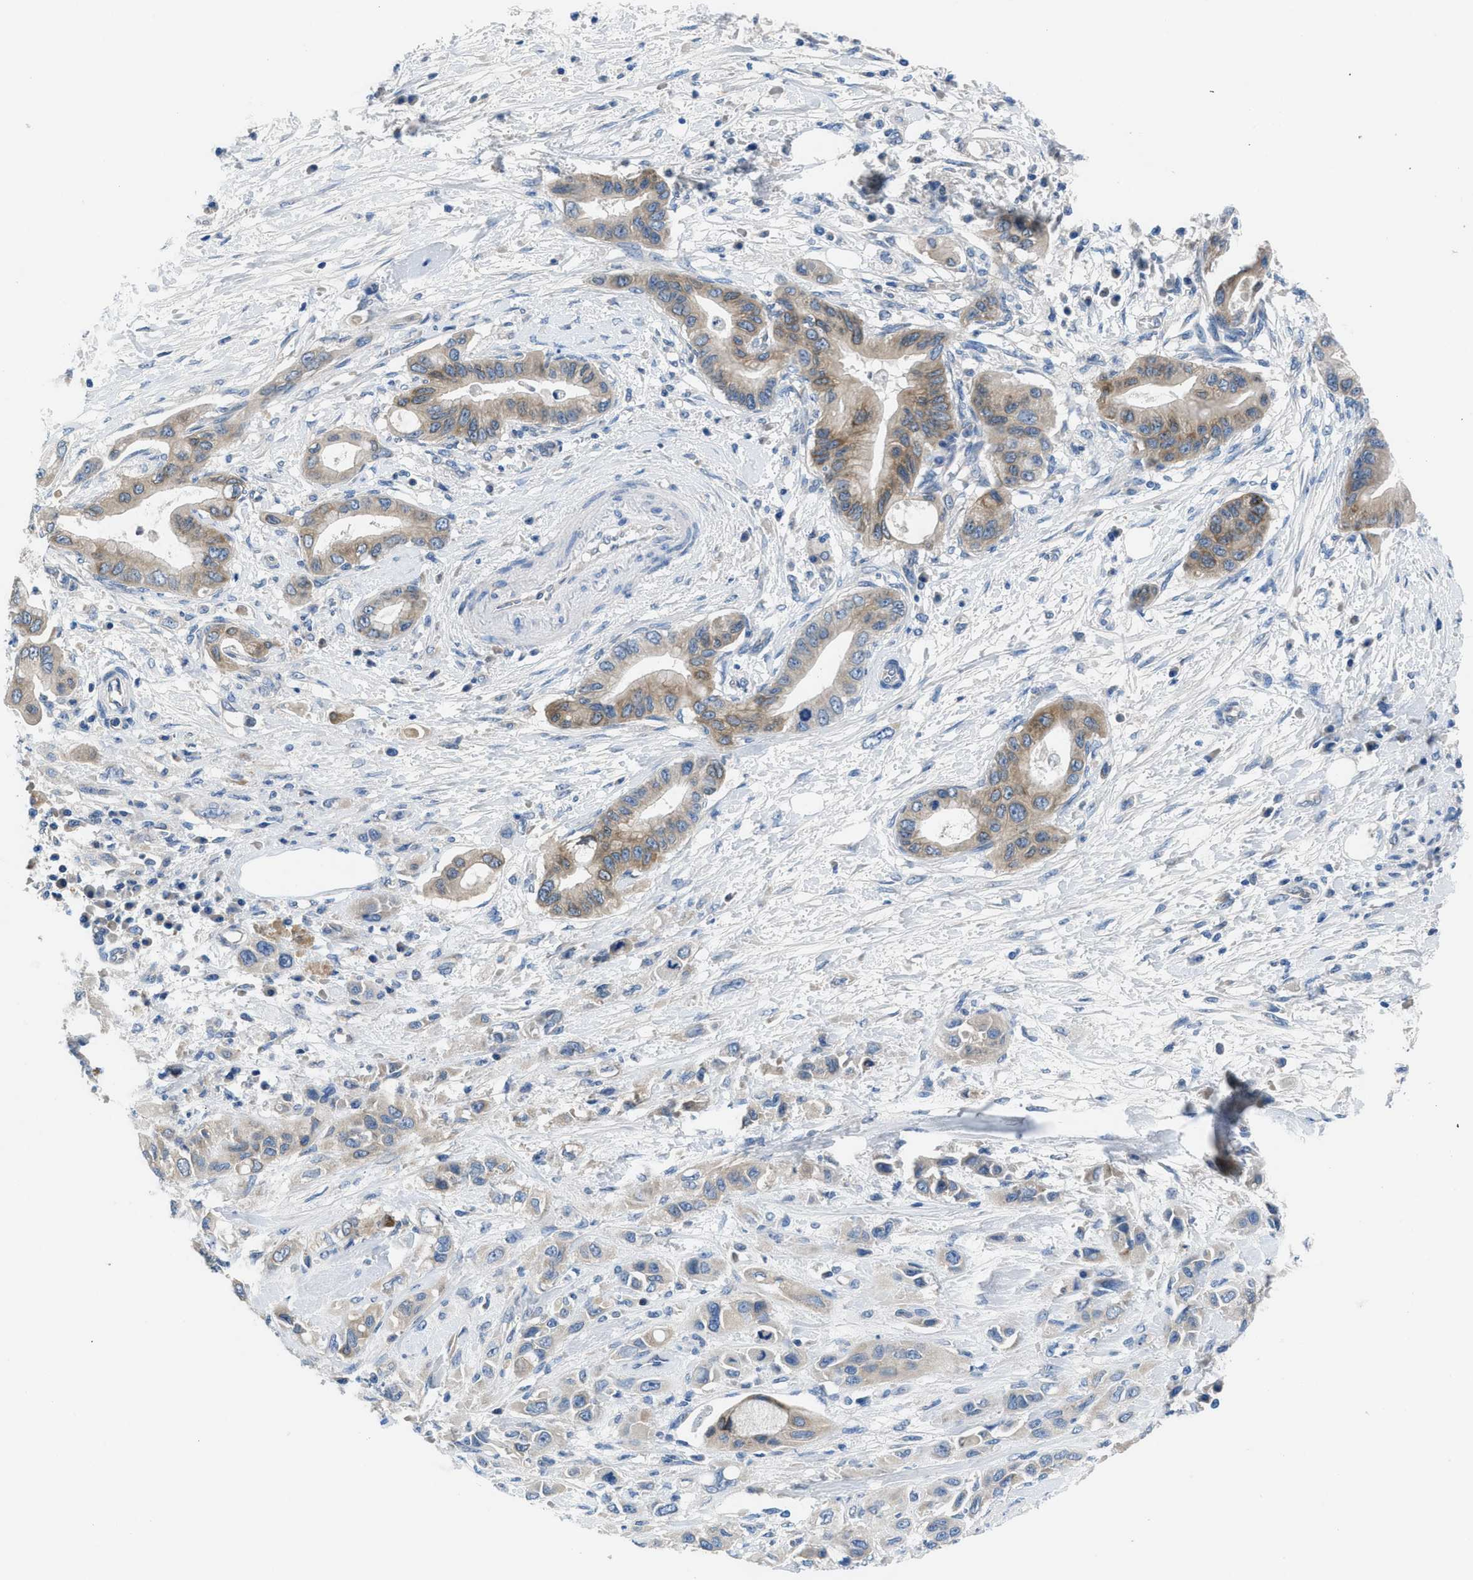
{"staining": {"intensity": "weak", "quantity": ">75%", "location": "cytoplasmic/membranous"}, "tissue": "pancreatic cancer", "cell_type": "Tumor cells", "image_type": "cancer", "snomed": [{"axis": "morphology", "description": "Adenocarcinoma, NOS"}, {"axis": "topography", "description": "Pancreas"}], "caption": "Brown immunohistochemical staining in human pancreatic adenocarcinoma demonstrates weak cytoplasmic/membranous positivity in about >75% of tumor cells.", "gene": "PGR", "patient": {"sex": "female", "age": 73}}